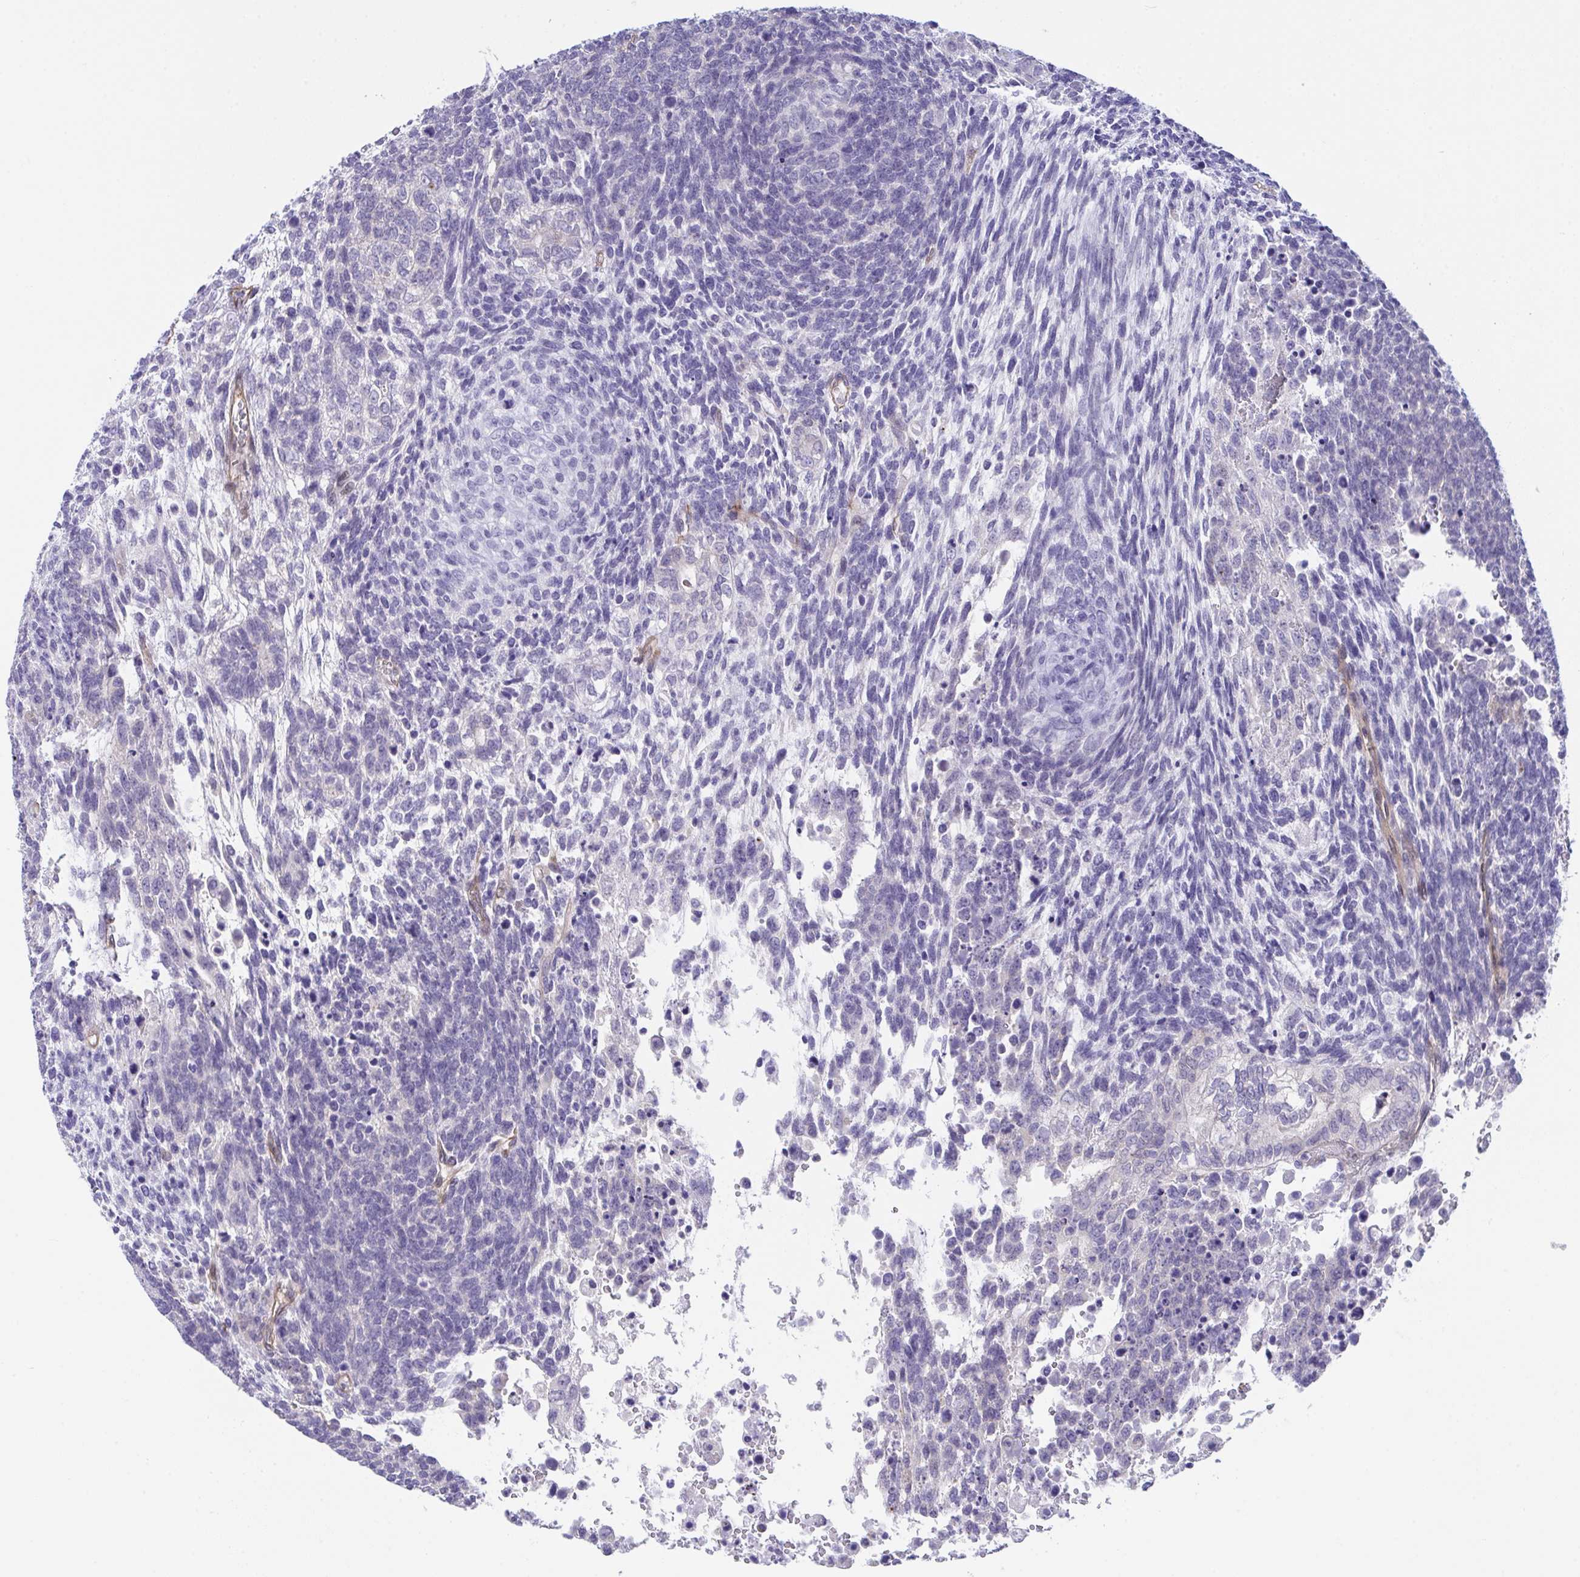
{"staining": {"intensity": "negative", "quantity": "none", "location": "none"}, "tissue": "testis cancer", "cell_type": "Tumor cells", "image_type": "cancer", "snomed": [{"axis": "morphology", "description": "Carcinoma, Embryonal, NOS"}, {"axis": "topography", "description": "Testis"}], "caption": "The immunohistochemistry (IHC) image has no significant staining in tumor cells of testis embryonal carcinoma tissue.", "gene": "RHOXF1", "patient": {"sex": "male", "age": 23}}